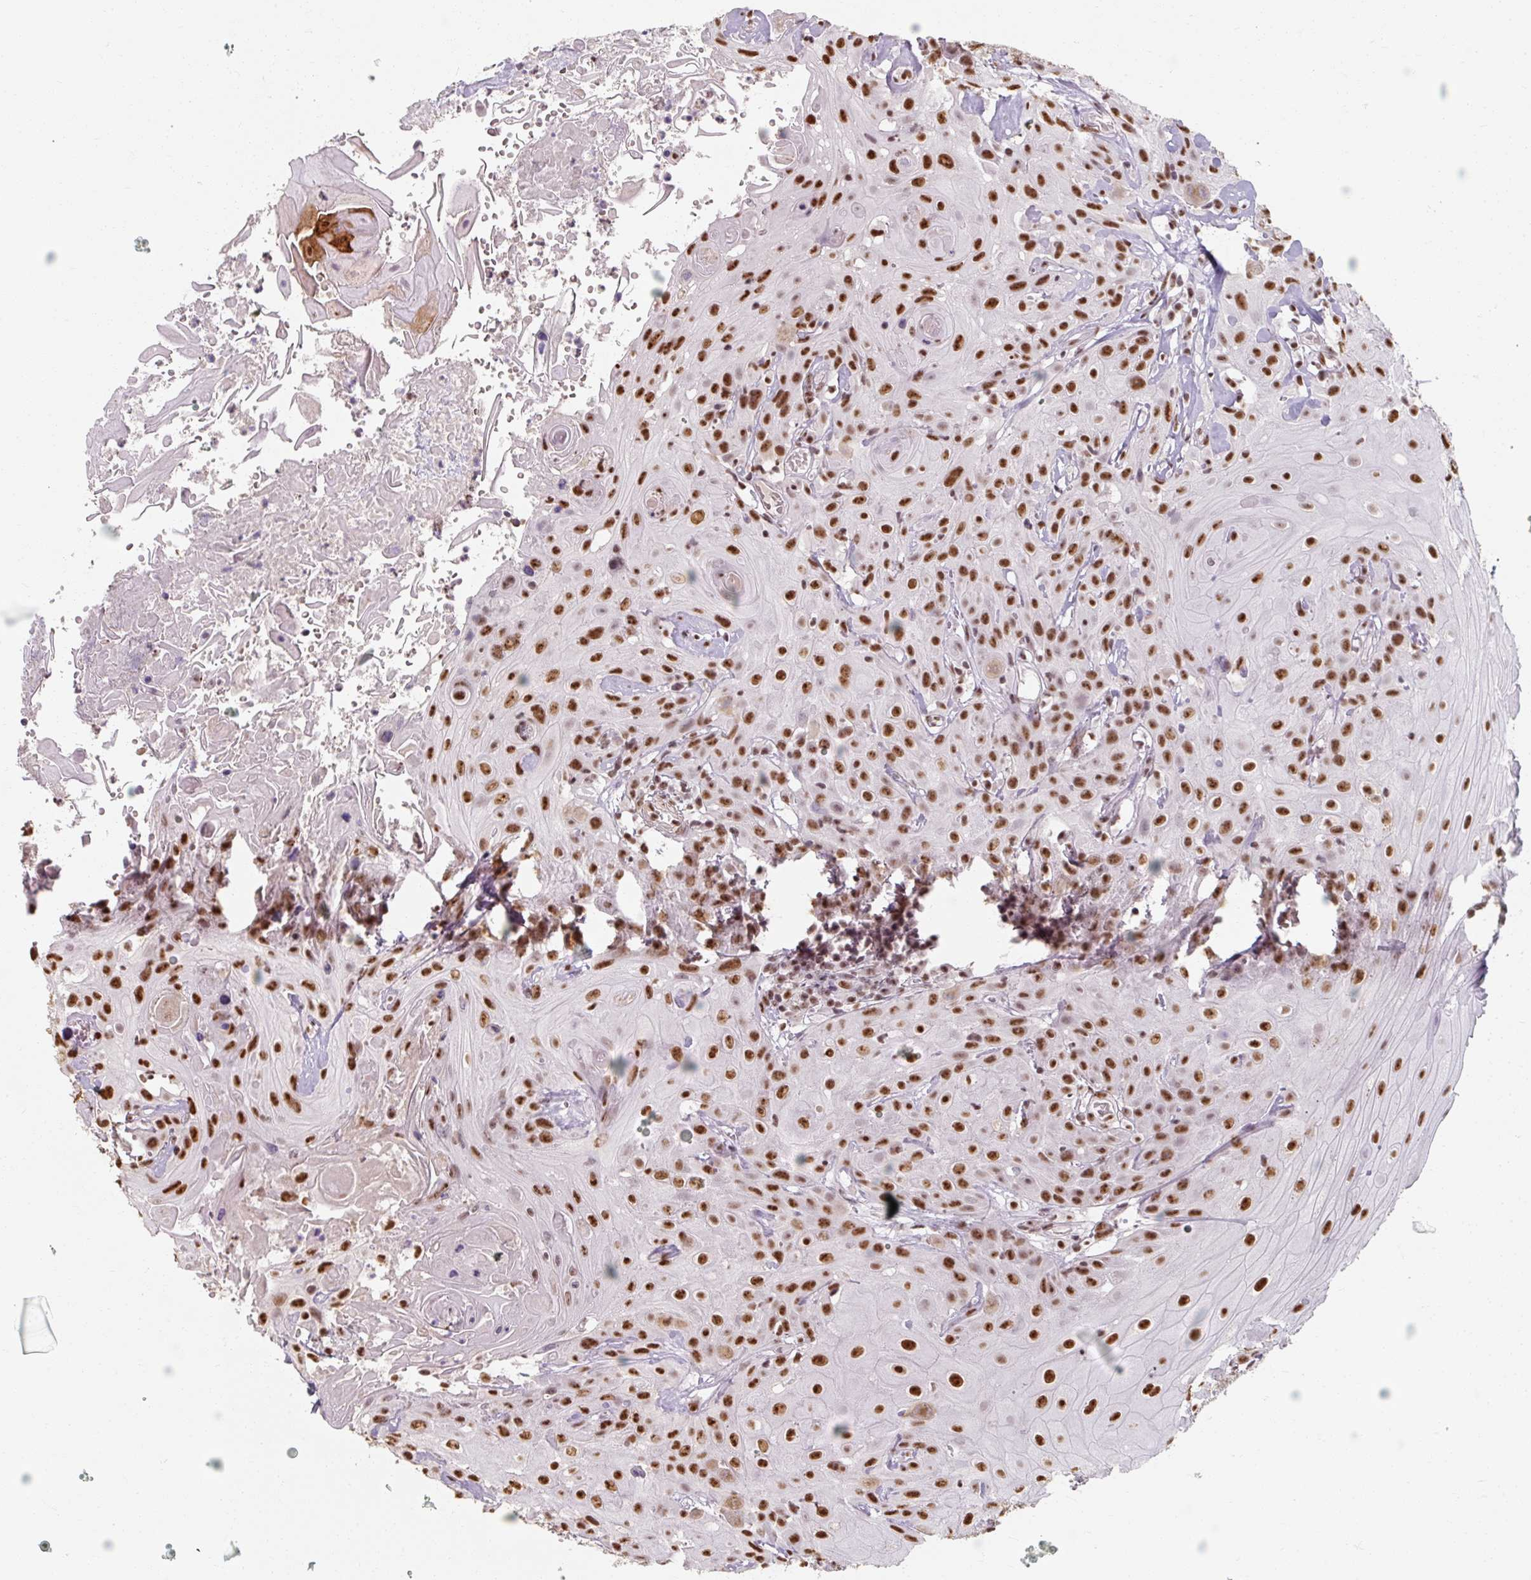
{"staining": {"intensity": "strong", "quantity": ">75%", "location": "nuclear"}, "tissue": "head and neck cancer", "cell_type": "Tumor cells", "image_type": "cancer", "snomed": [{"axis": "morphology", "description": "Squamous cell carcinoma, NOS"}, {"axis": "topography", "description": "Skin"}, {"axis": "topography", "description": "Head-Neck"}], "caption": "High-magnification brightfield microscopy of head and neck cancer stained with DAB (3,3'-diaminobenzidine) (brown) and counterstained with hematoxylin (blue). tumor cells exhibit strong nuclear expression is appreciated in approximately>75% of cells.", "gene": "ZFTRAF1", "patient": {"sex": "male", "age": 80}}